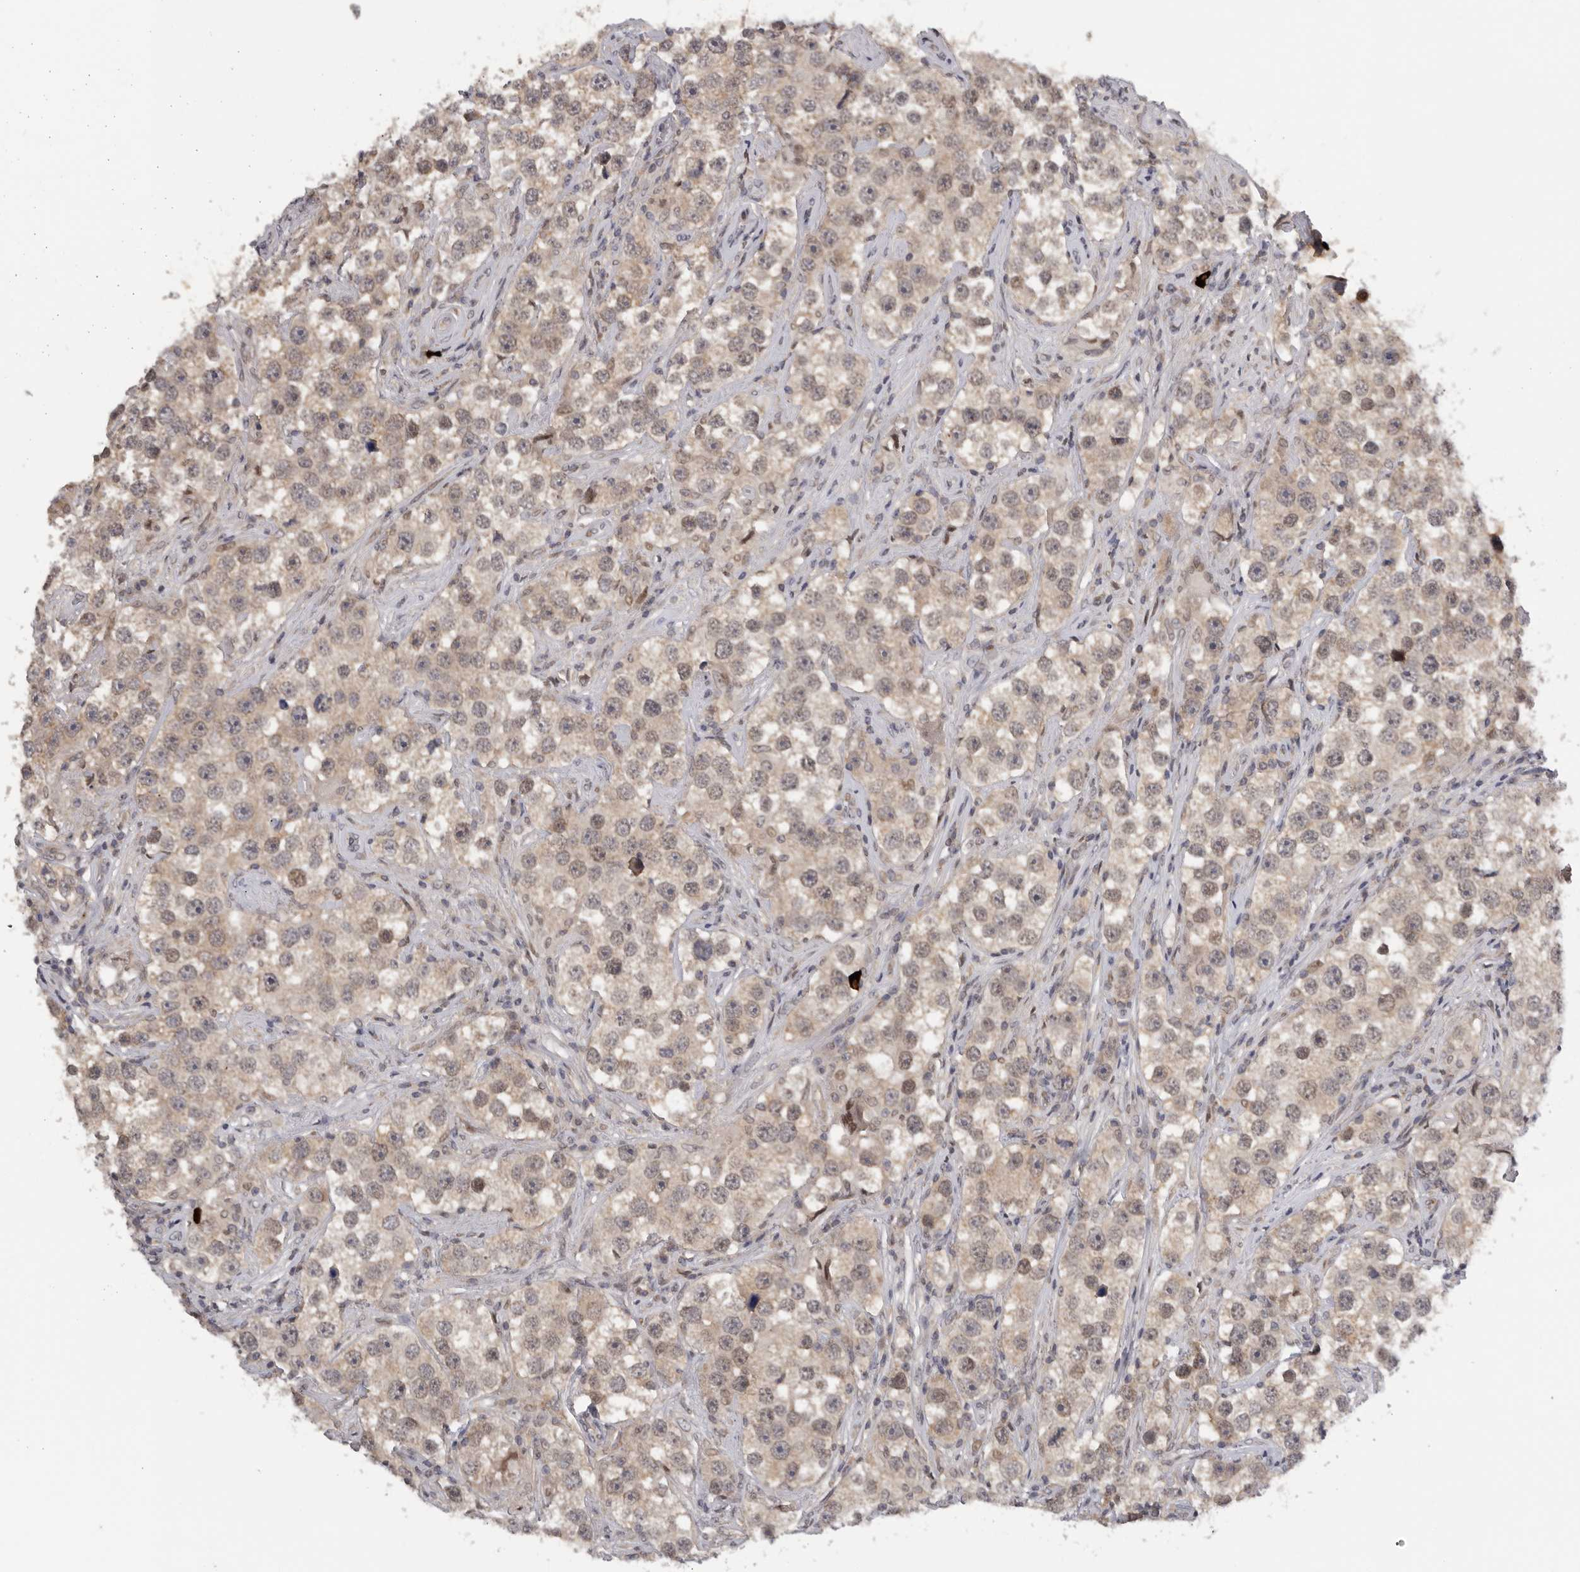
{"staining": {"intensity": "weak", "quantity": ">75%", "location": "cytoplasmic/membranous,nuclear"}, "tissue": "testis cancer", "cell_type": "Tumor cells", "image_type": "cancer", "snomed": [{"axis": "morphology", "description": "Seminoma, NOS"}, {"axis": "topography", "description": "Testis"}], "caption": "A high-resolution image shows immunohistochemistry staining of testis cancer (seminoma), which demonstrates weak cytoplasmic/membranous and nuclear positivity in about >75% of tumor cells.", "gene": "KIF2B", "patient": {"sex": "male", "age": 49}}